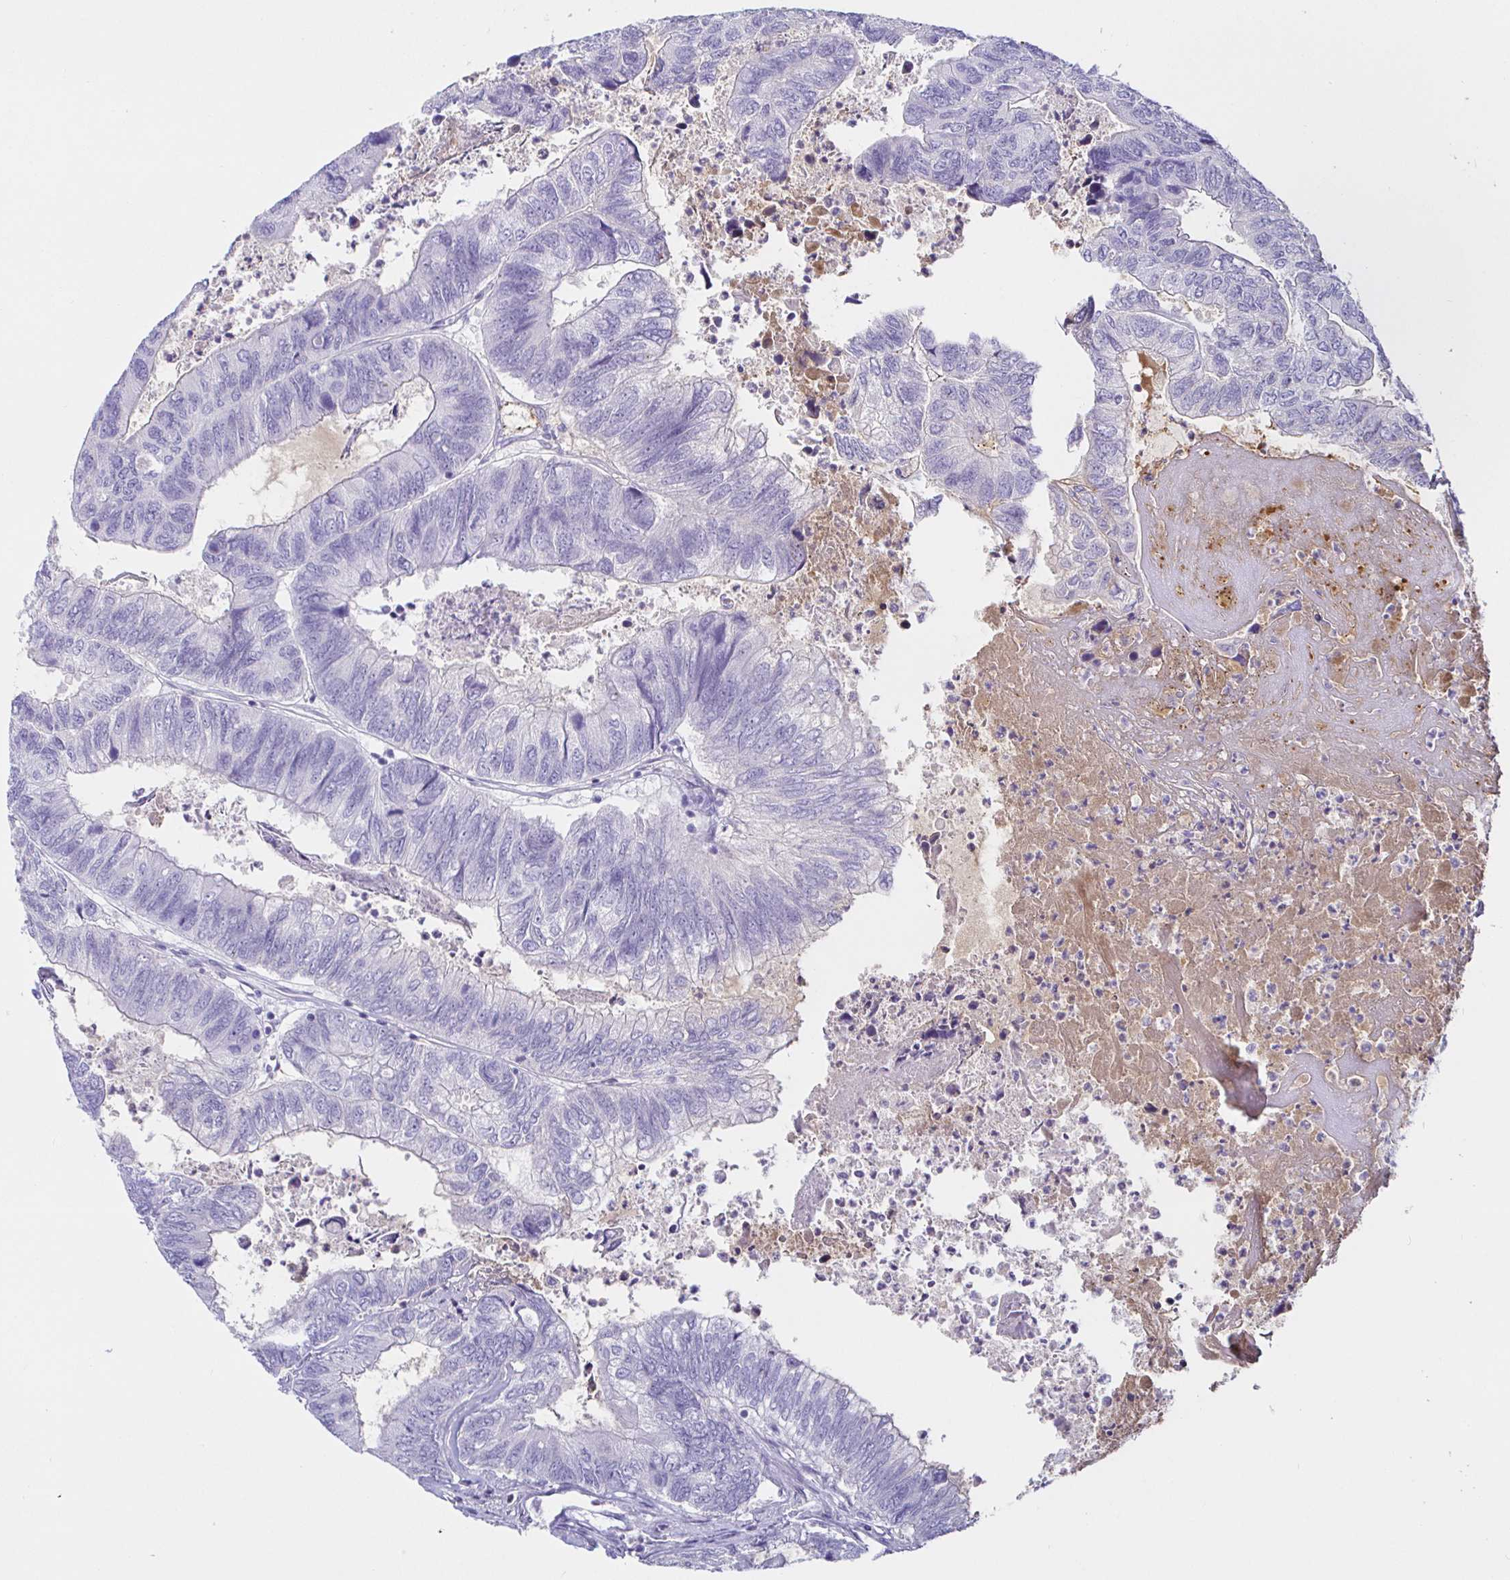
{"staining": {"intensity": "negative", "quantity": "none", "location": "none"}, "tissue": "colorectal cancer", "cell_type": "Tumor cells", "image_type": "cancer", "snomed": [{"axis": "morphology", "description": "Adenocarcinoma, NOS"}, {"axis": "topography", "description": "Colon"}], "caption": "This is an IHC image of colorectal adenocarcinoma. There is no expression in tumor cells.", "gene": "SAA4", "patient": {"sex": "female", "age": 67}}